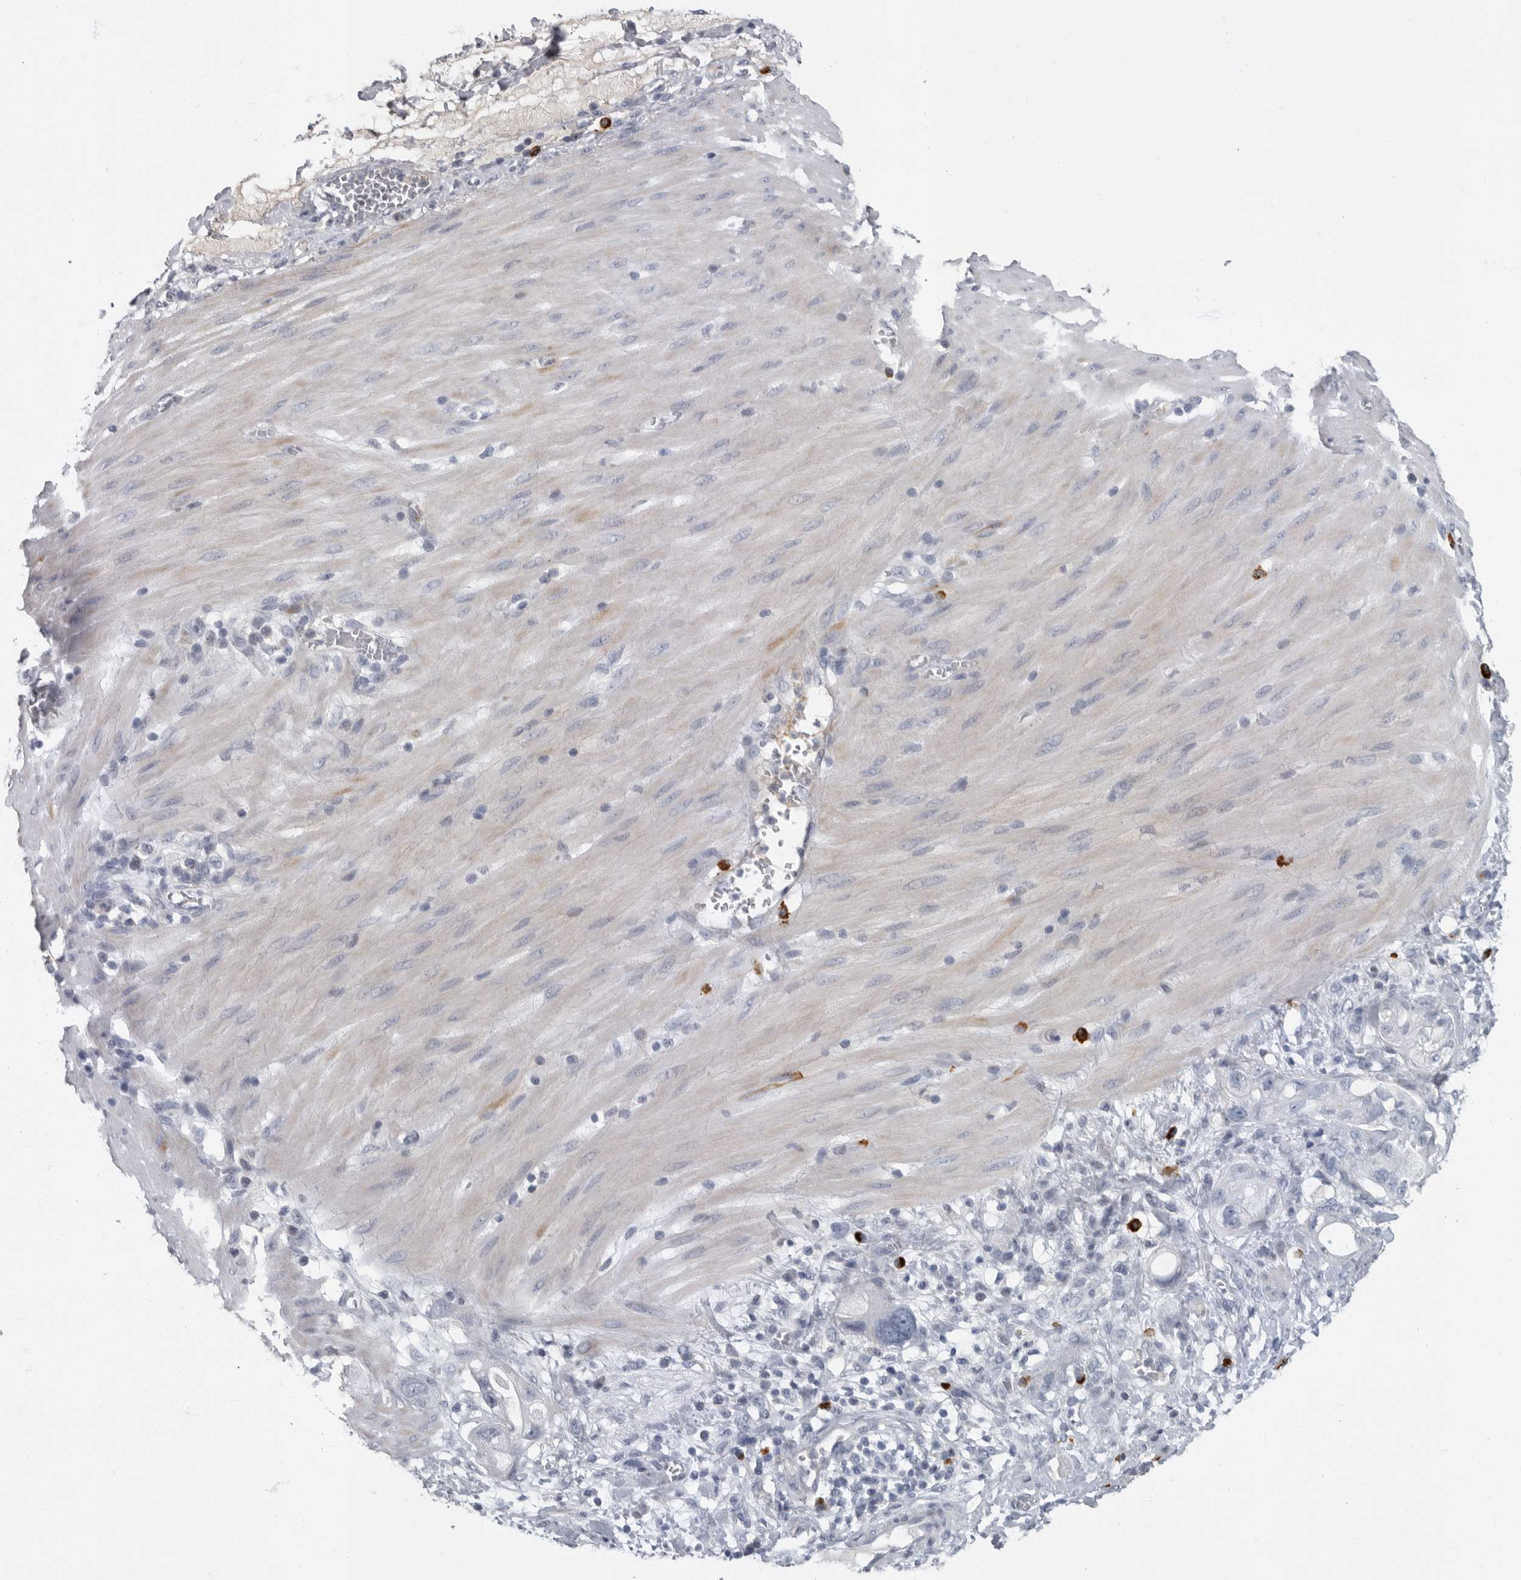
{"staining": {"intensity": "negative", "quantity": "none", "location": "none"}, "tissue": "stomach cancer", "cell_type": "Tumor cells", "image_type": "cancer", "snomed": [{"axis": "morphology", "description": "Adenocarcinoma, NOS"}, {"axis": "topography", "description": "Stomach"}, {"axis": "topography", "description": "Stomach, lower"}], "caption": "Stomach cancer (adenocarcinoma) was stained to show a protein in brown. There is no significant positivity in tumor cells. The staining was performed using DAB (3,3'-diaminobenzidine) to visualize the protein expression in brown, while the nuclei were stained in blue with hematoxylin (Magnification: 20x).", "gene": "SLC25A39", "patient": {"sex": "female", "age": 48}}